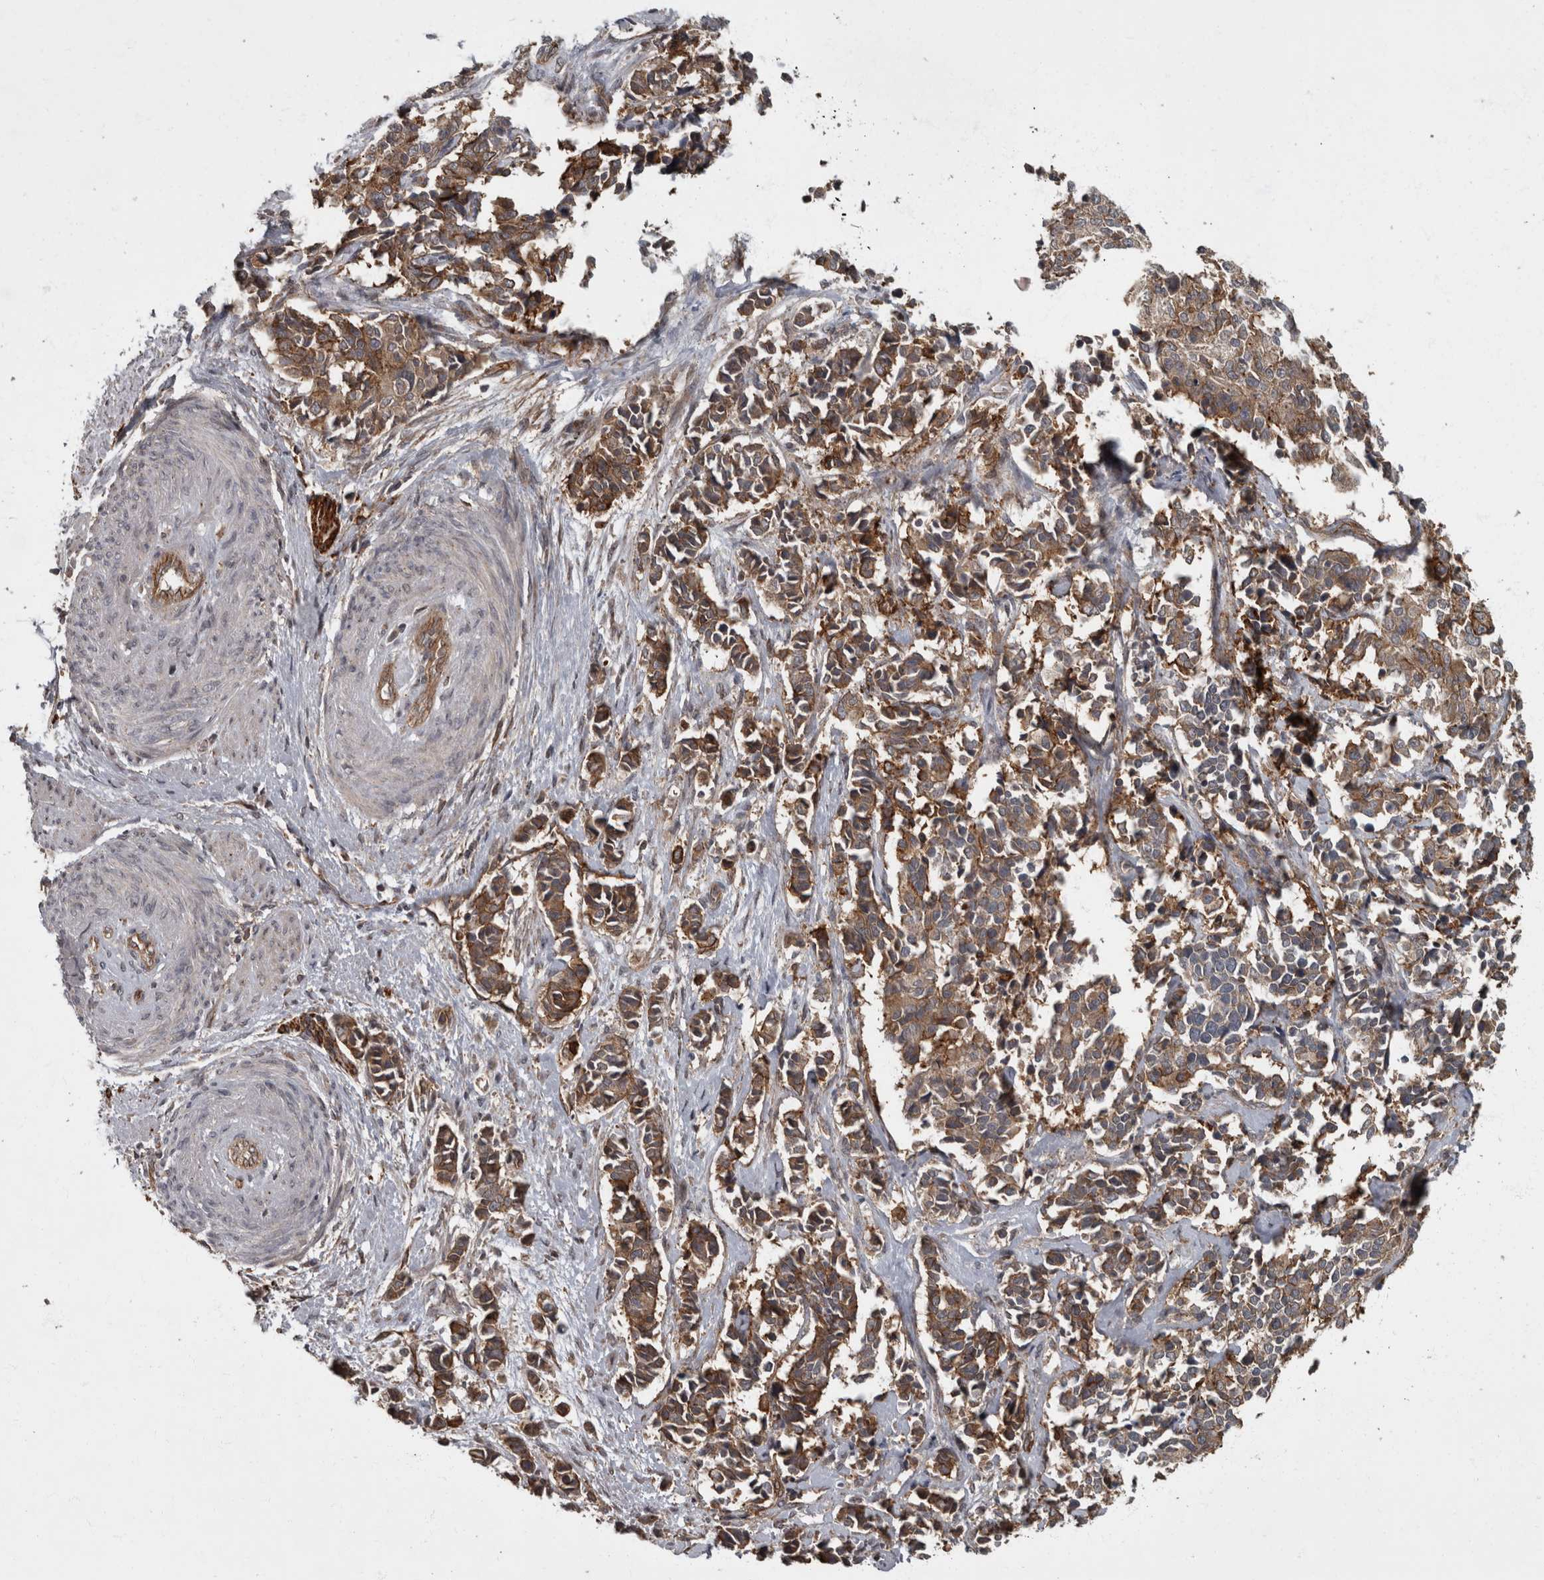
{"staining": {"intensity": "moderate", "quantity": ">75%", "location": "cytoplasmic/membranous"}, "tissue": "cervical cancer", "cell_type": "Tumor cells", "image_type": "cancer", "snomed": [{"axis": "morphology", "description": "Normal tissue, NOS"}, {"axis": "morphology", "description": "Squamous cell carcinoma, NOS"}, {"axis": "topography", "description": "Cervix"}], "caption": "High-magnification brightfield microscopy of cervical cancer (squamous cell carcinoma) stained with DAB (3,3'-diaminobenzidine) (brown) and counterstained with hematoxylin (blue). tumor cells exhibit moderate cytoplasmic/membranous positivity is present in about>75% of cells.", "gene": "VEGFD", "patient": {"sex": "female", "age": 35}}